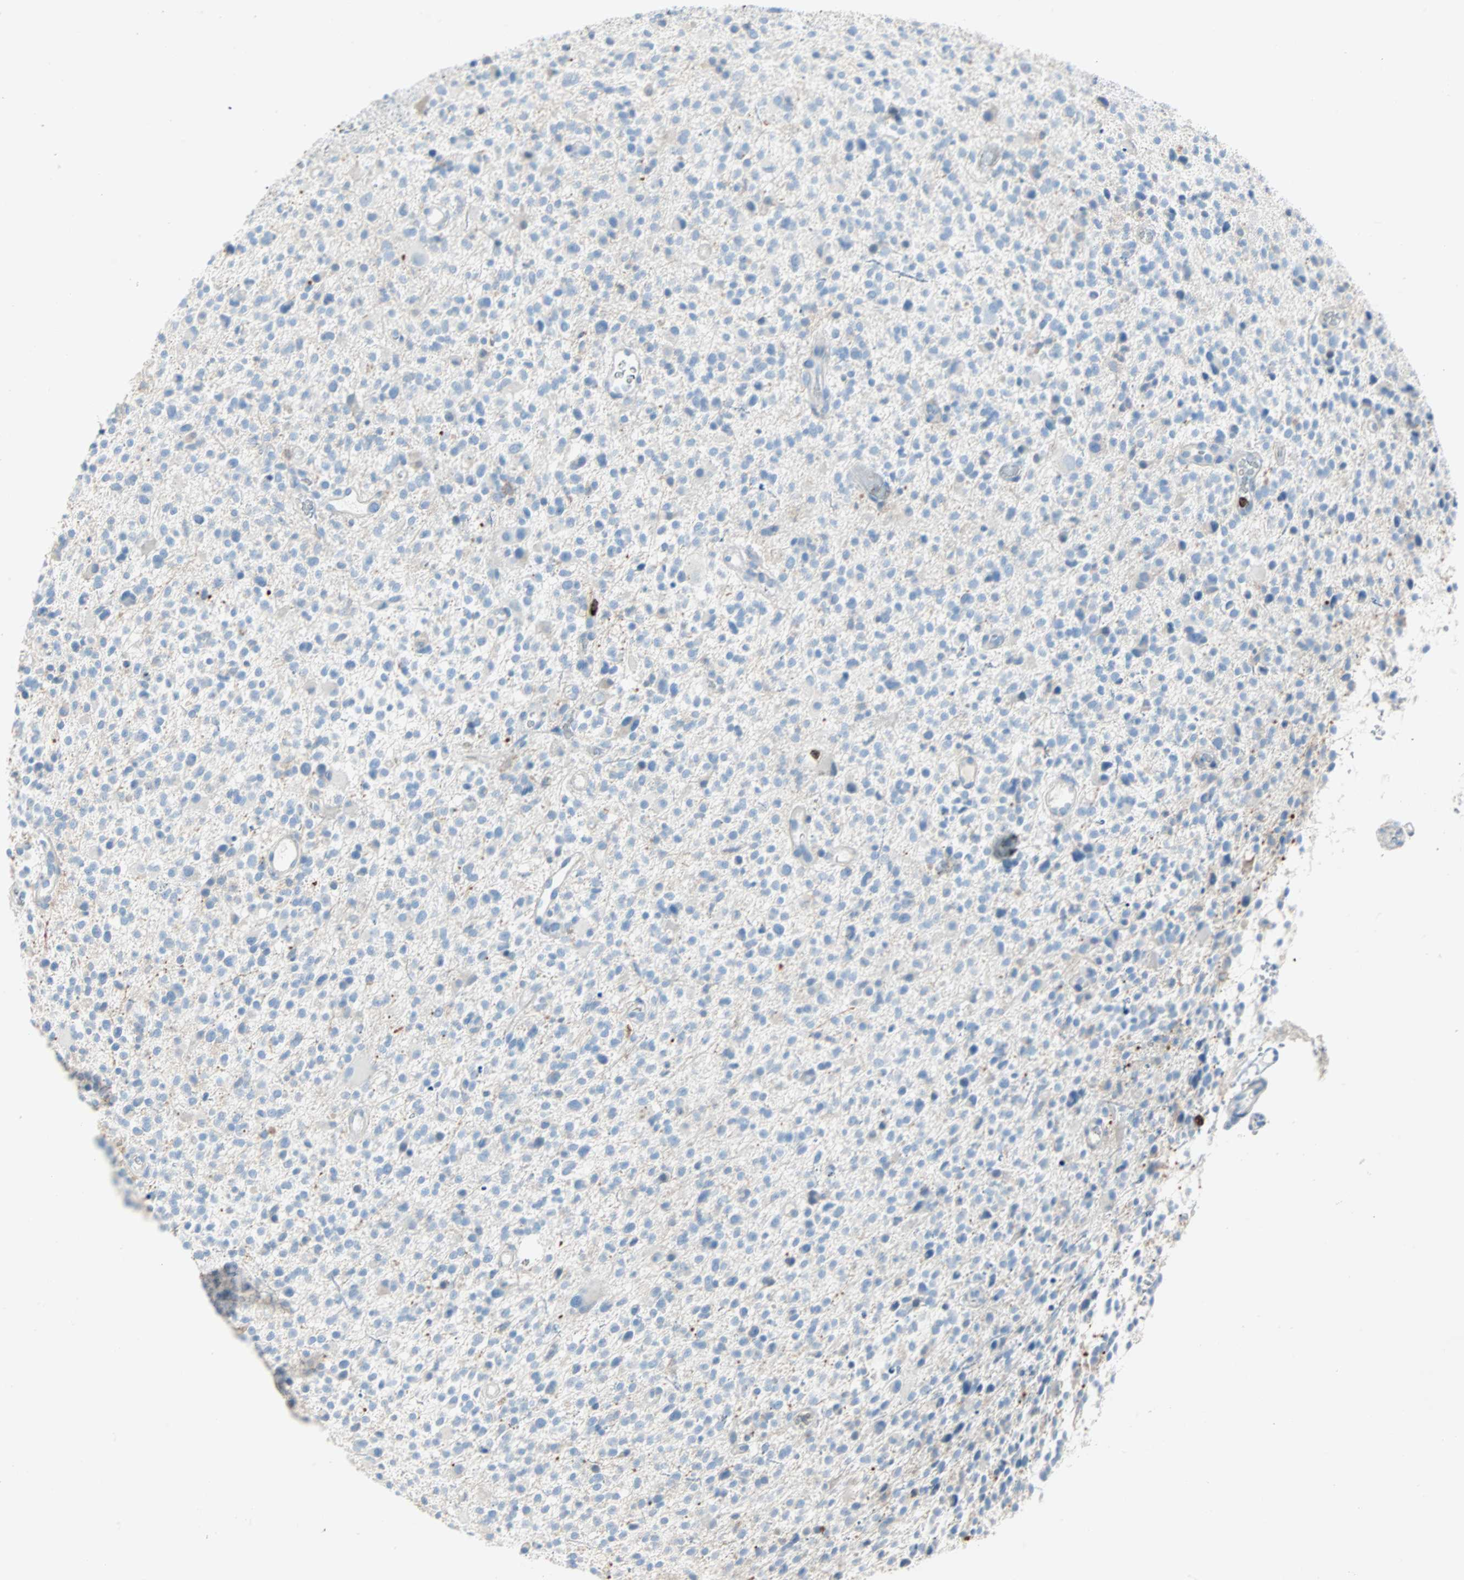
{"staining": {"intensity": "negative", "quantity": "none", "location": "none"}, "tissue": "glioma", "cell_type": "Tumor cells", "image_type": "cancer", "snomed": [{"axis": "morphology", "description": "Glioma, malignant, High grade"}, {"axis": "topography", "description": "Brain"}], "caption": "This is an immunohistochemistry photomicrograph of glioma. There is no positivity in tumor cells.", "gene": "CLEC4A", "patient": {"sex": "male", "age": 48}}